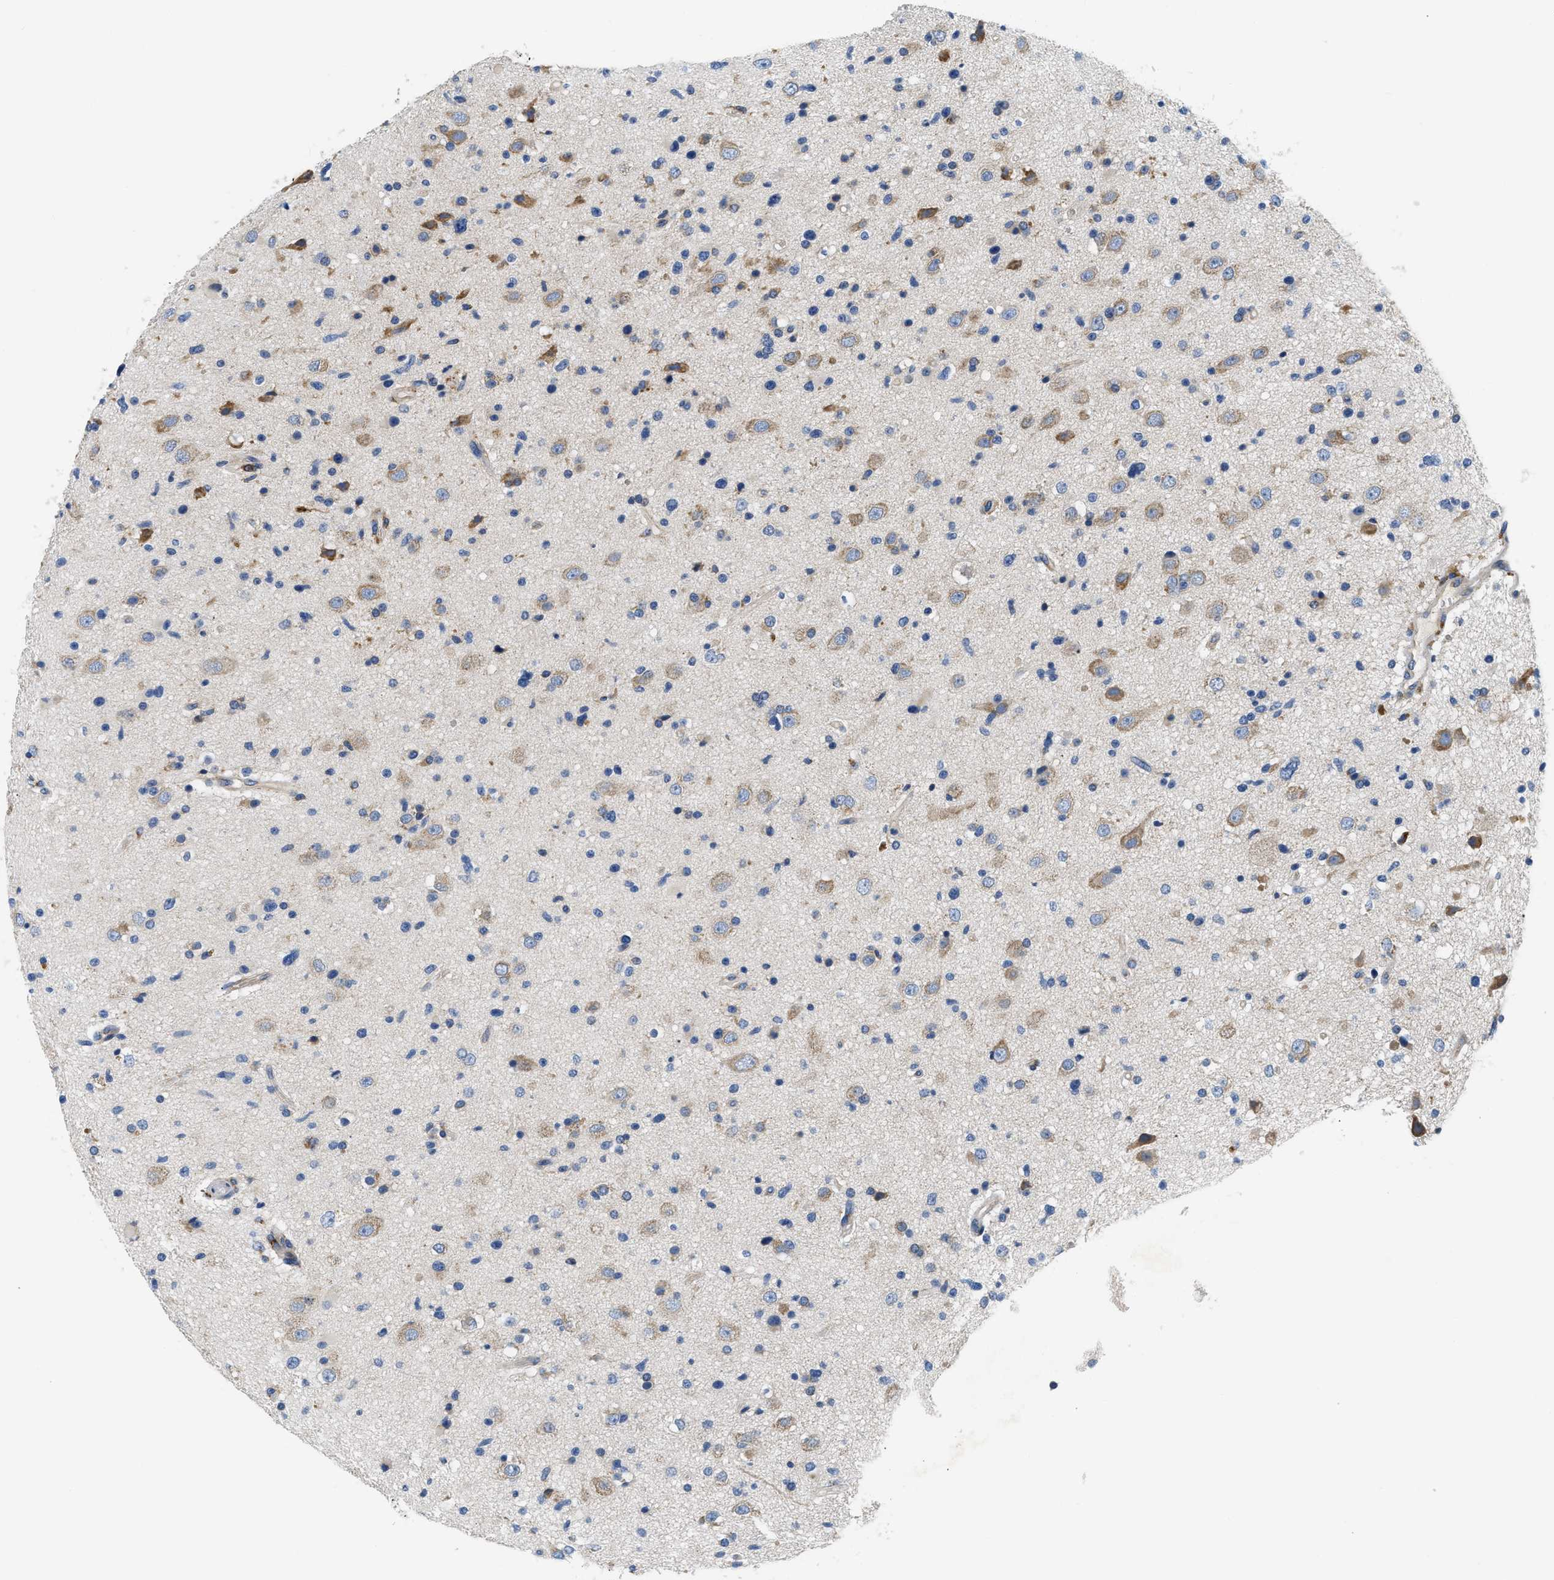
{"staining": {"intensity": "negative", "quantity": "none", "location": "none"}, "tissue": "glioma", "cell_type": "Tumor cells", "image_type": "cancer", "snomed": [{"axis": "morphology", "description": "Glioma, malignant, High grade"}, {"axis": "topography", "description": "Brain"}], "caption": "Immunohistochemistry (IHC) image of neoplastic tissue: human malignant glioma (high-grade) stained with DAB shows no significant protein expression in tumor cells.", "gene": "HDHD3", "patient": {"sex": "male", "age": 33}}